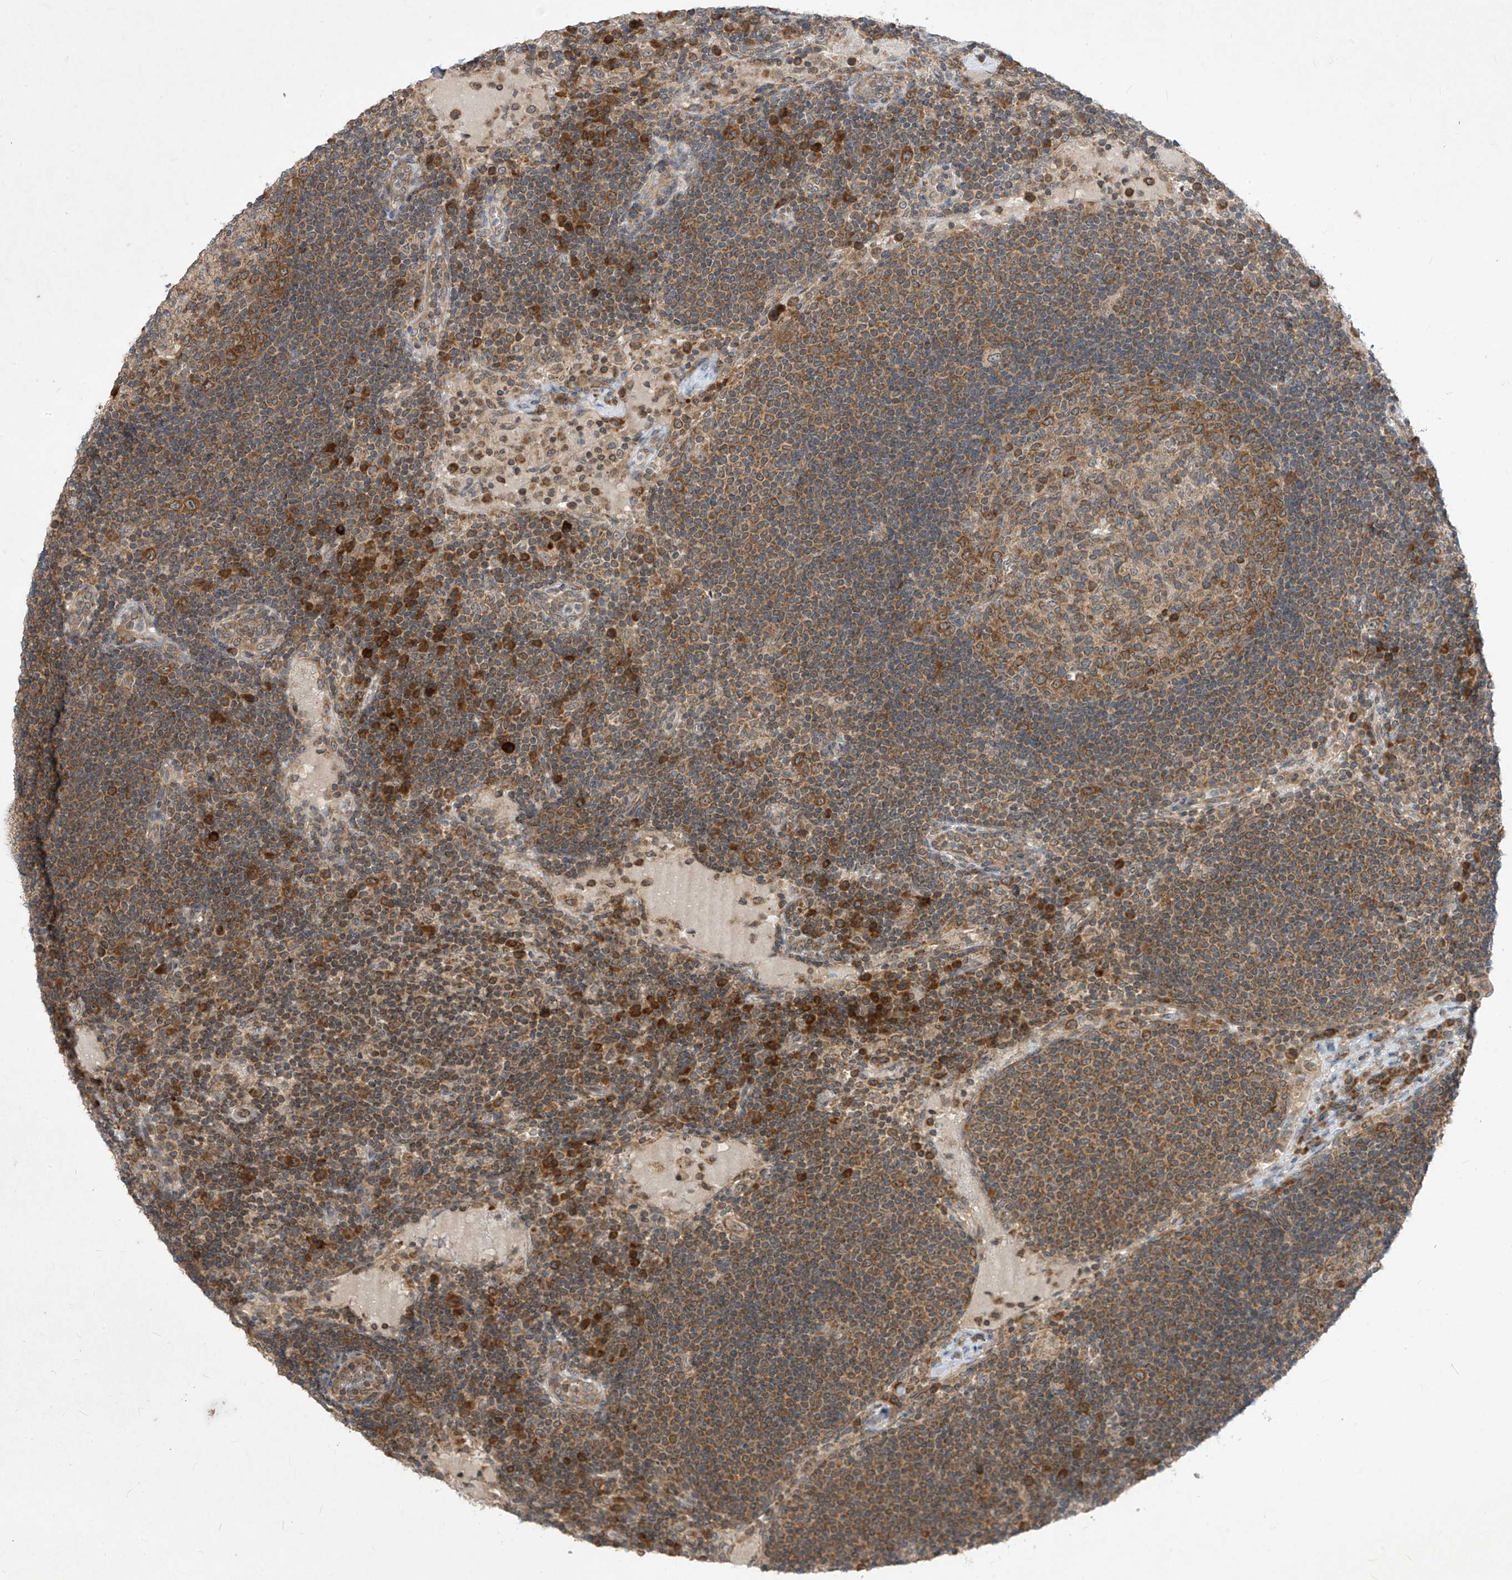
{"staining": {"intensity": "moderate", "quantity": ">75%", "location": "cytoplasmic/membranous"}, "tissue": "lymph node", "cell_type": "Germinal center cells", "image_type": "normal", "snomed": [{"axis": "morphology", "description": "Normal tissue, NOS"}, {"axis": "topography", "description": "Lymph node"}], "caption": "A medium amount of moderate cytoplasmic/membranous staining is identified in about >75% of germinal center cells in normal lymph node. The staining is performed using DAB (3,3'-diaminobenzidine) brown chromogen to label protein expression. The nuclei are counter-stained blue using hematoxylin.", "gene": "RPL34", "patient": {"sex": "female", "age": 53}}